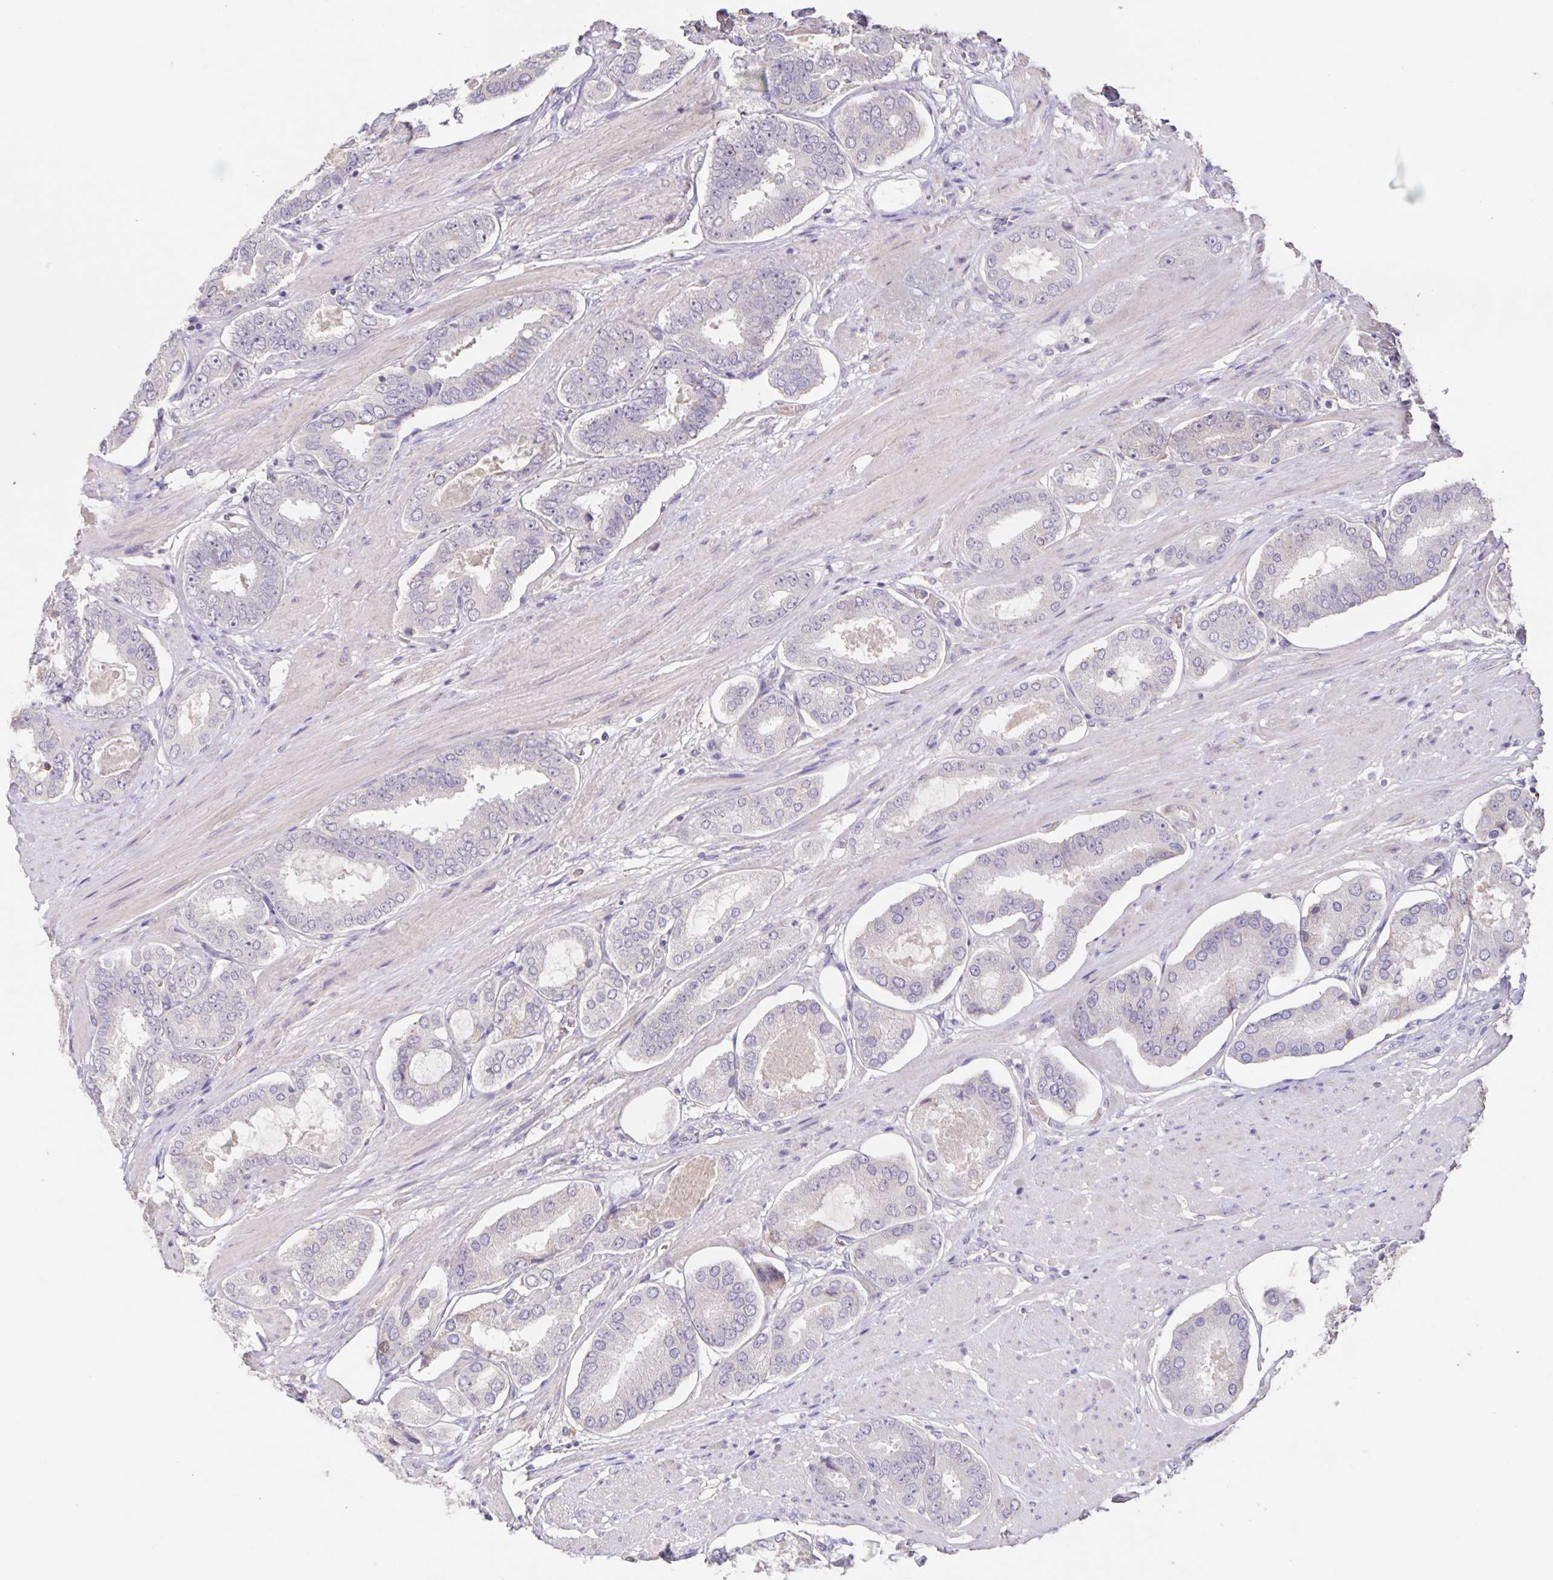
{"staining": {"intensity": "negative", "quantity": "none", "location": "none"}, "tissue": "prostate cancer", "cell_type": "Tumor cells", "image_type": "cancer", "snomed": [{"axis": "morphology", "description": "Adenocarcinoma, High grade"}, {"axis": "topography", "description": "Prostate"}], "caption": "High power microscopy photomicrograph of an immunohistochemistry (IHC) histopathology image of prostate cancer, revealing no significant expression in tumor cells. (Brightfield microscopy of DAB IHC at high magnification).", "gene": "INSL5", "patient": {"sex": "male", "age": 63}}